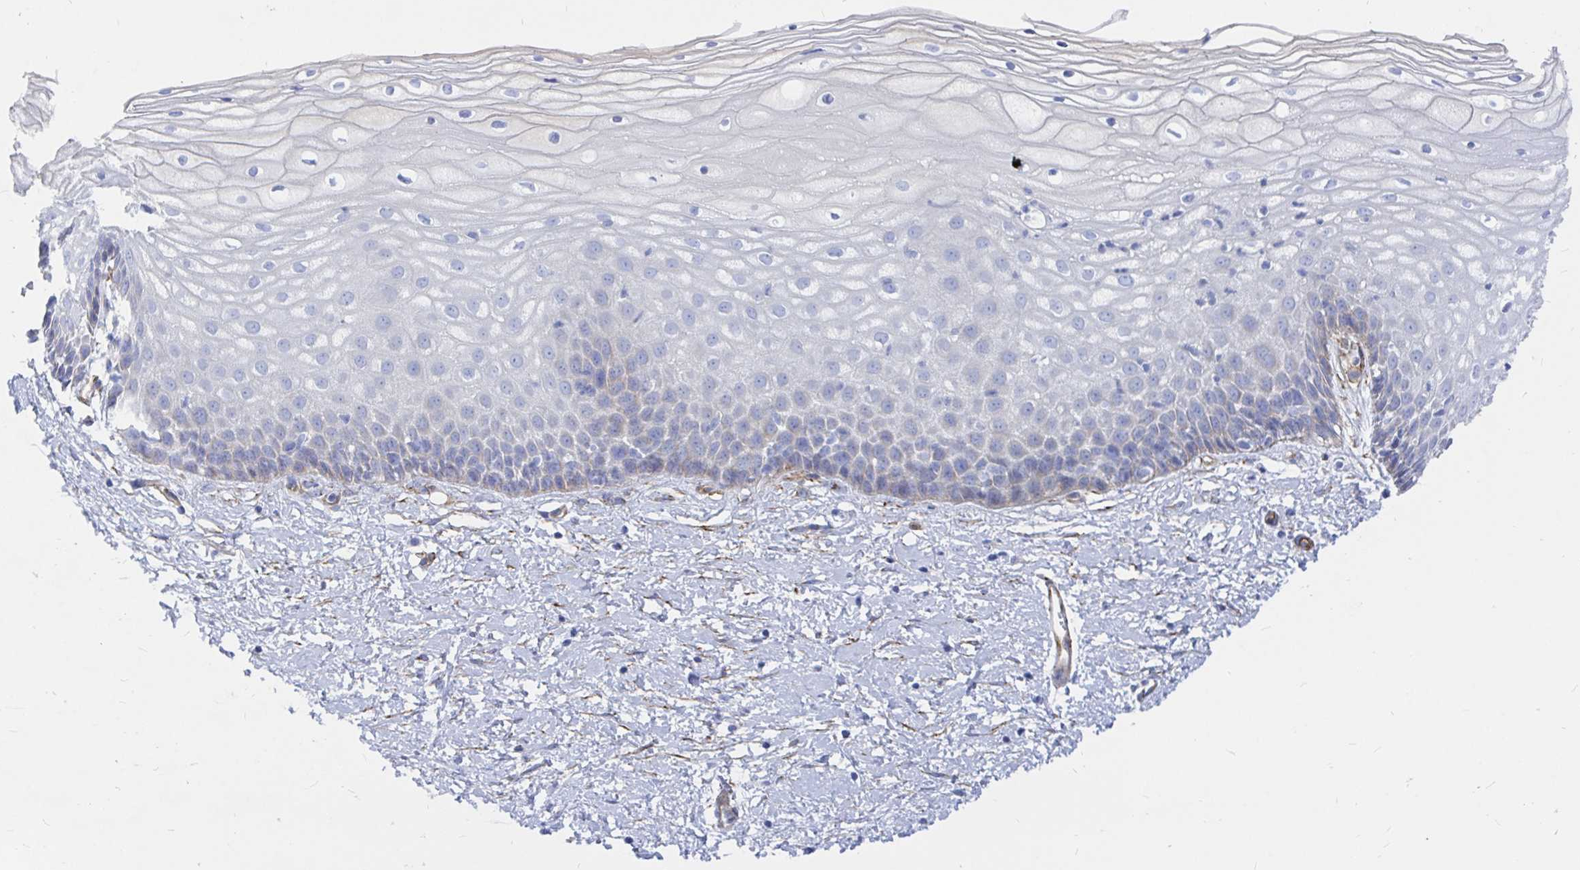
{"staining": {"intensity": "negative", "quantity": "none", "location": "none"}, "tissue": "cervix", "cell_type": "Glandular cells", "image_type": "normal", "snomed": [{"axis": "morphology", "description": "Normal tissue, NOS"}, {"axis": "topography", "description": "Cervix"}], "caption": "The IHC histopathology image has no significant positivity in glandular cells of cervix.", "gene": "COX16", "patient": {"sex": "female", "age": 36}}